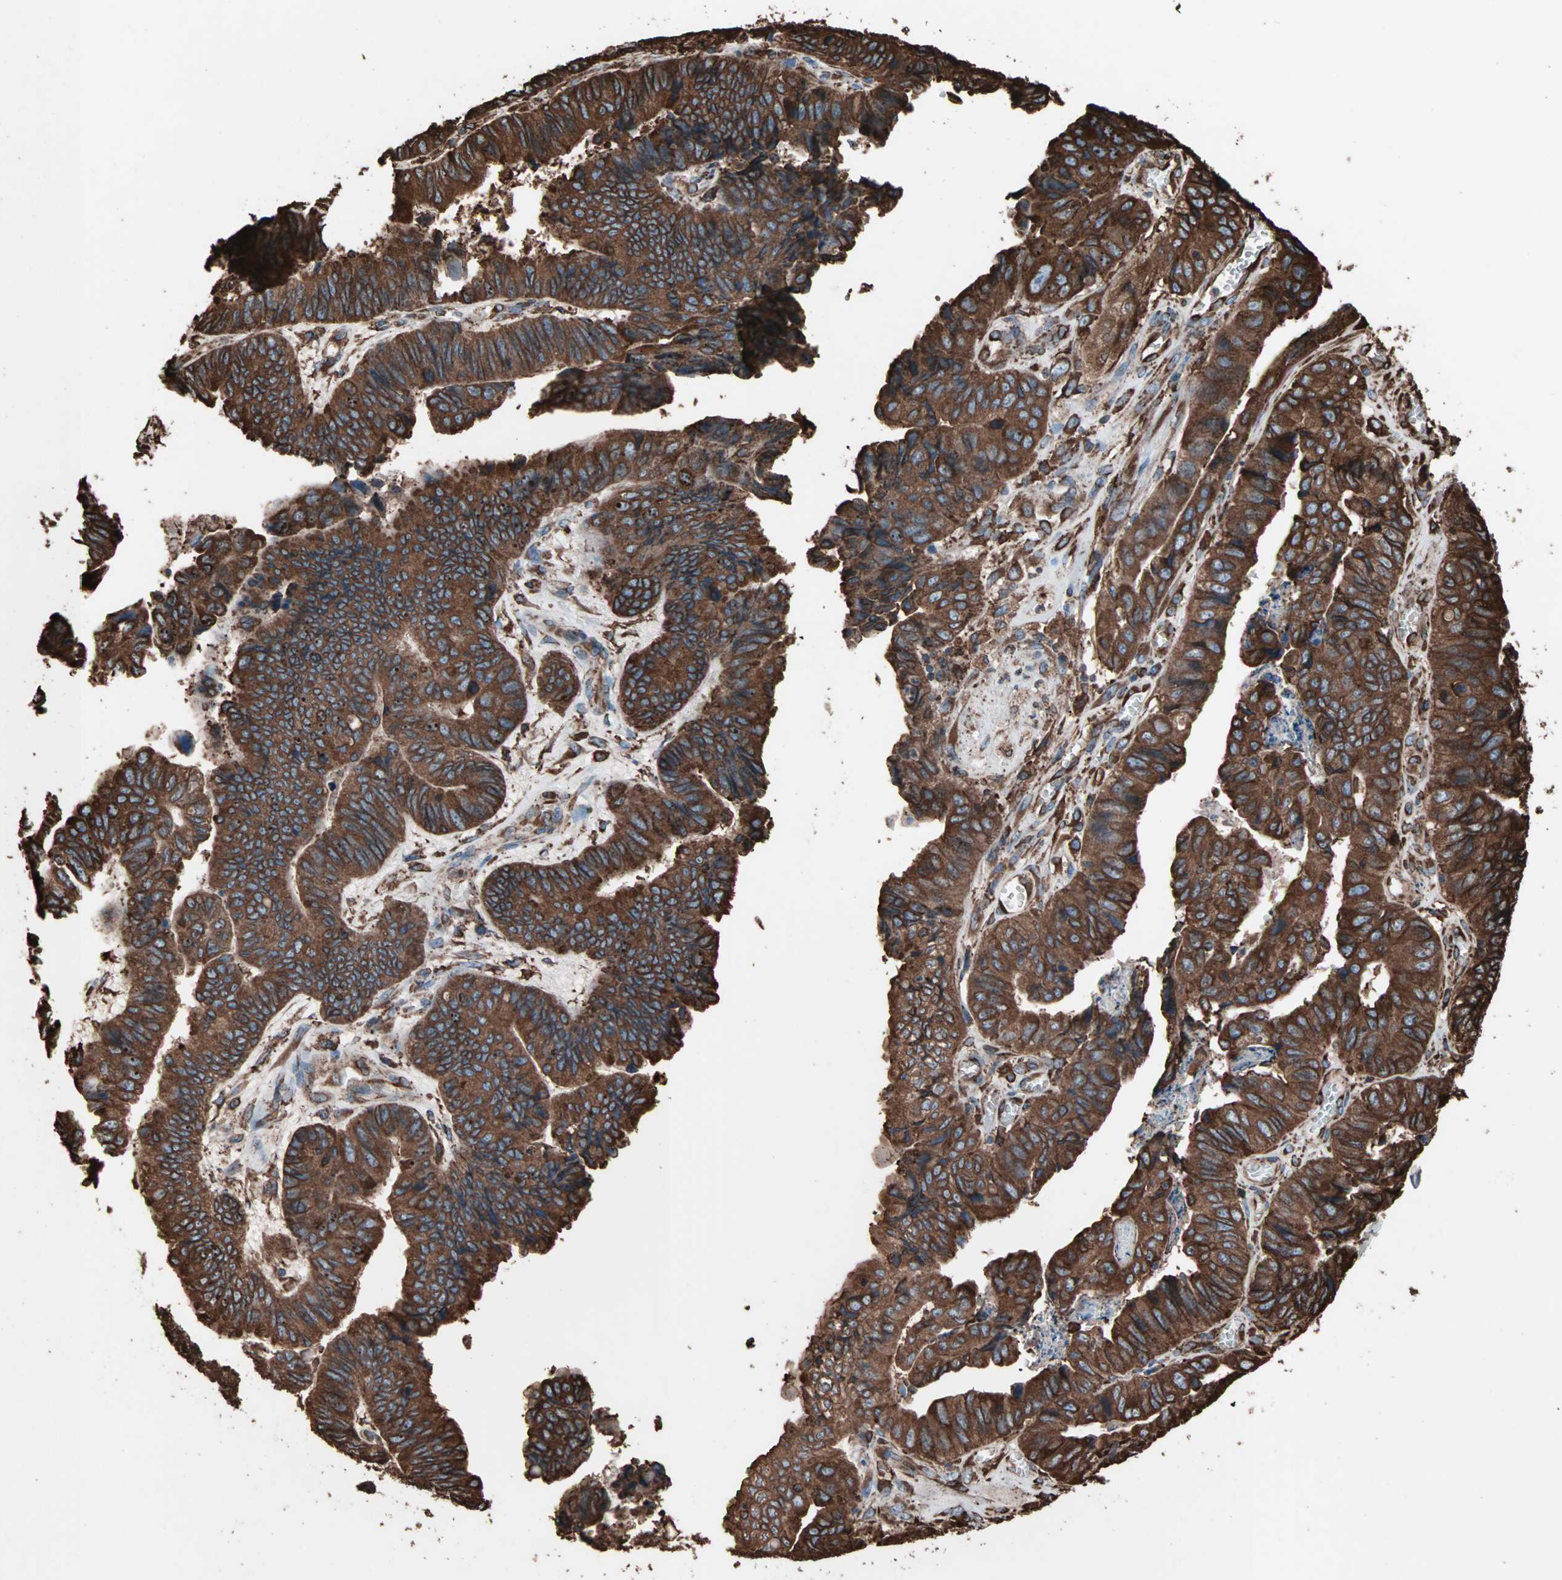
{"staining": {"intensity": "strong", "quantity": ">75%", "location": "cytoplasmic/membranous"}, "tissue": "stomach cancer", "cell_type": "Tumor cells", "image_type": "cancer", "snomed": [{"axis": "morphology", "description": "Adenocarcinoma, NOS"}, {"axis": "topography", "description": "Stomach, lower"}], "caption": "Immunohistochemistry histopathology image of neoplastic tissue: human stomach adenocarcinoma stained using immunohistochemistry (IHC) displays high levels of strong protein expression localized specifically in the cytoplasmic/membranous of tumor cells, appearing as a cytoplasmic/membranous brown color.", "gene": "HSP90B1", "patient": {"sex": "male", "age": 77}}